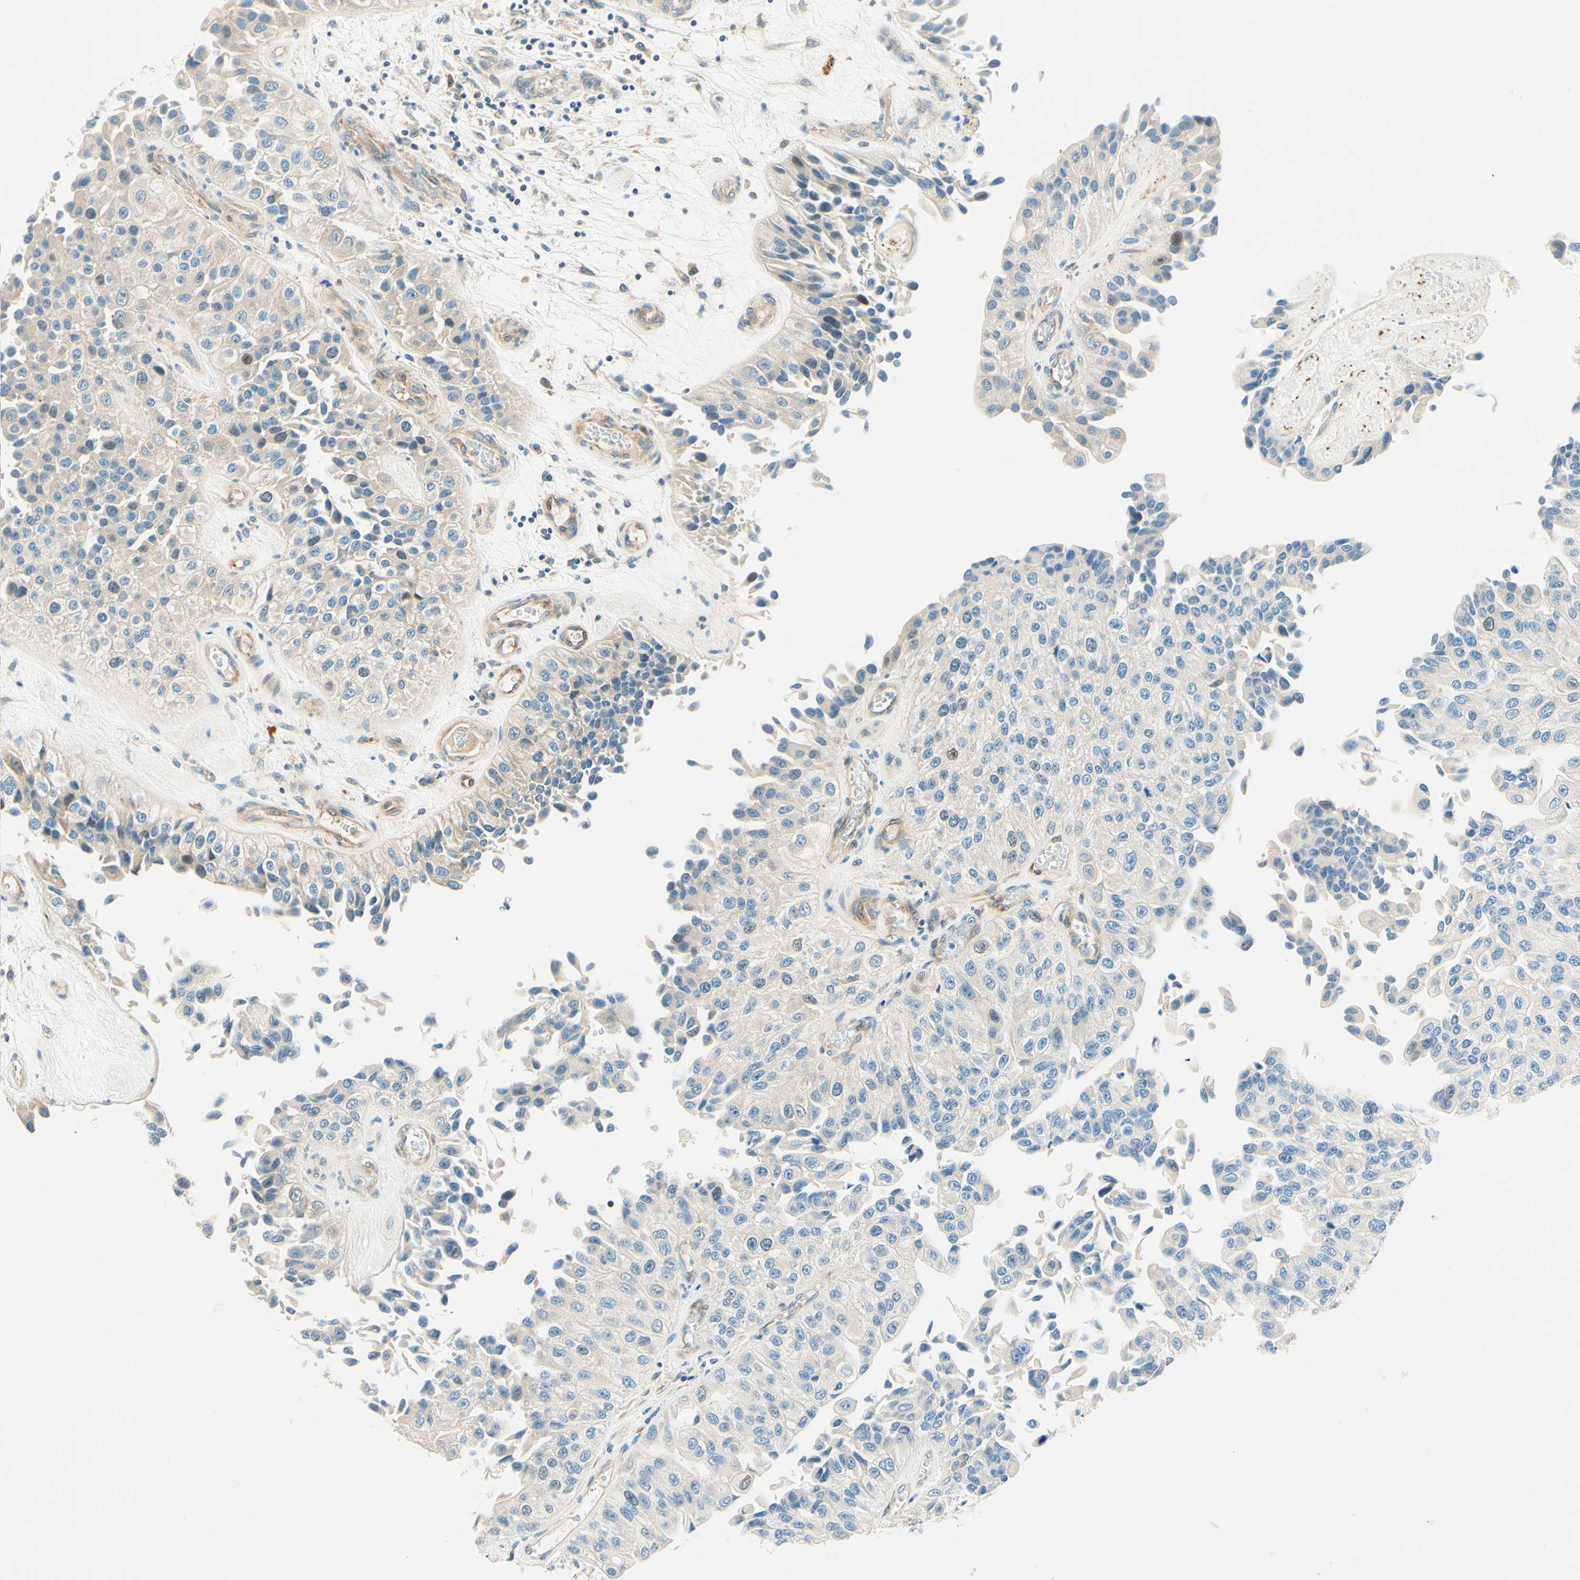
{"staining": {"intensity": "weak", "quantity": "<25%", "location": "cytoplasmic/membranous"}, "tissue": "urothelial cancer", "cell_type": "Tumor cells", "image_type": "cancer", "snomed": [{"axis": "morphology", "description": "Urothelial carcinoma, High grade"}, {"axis": "topography", "description": "Kidney"}, {"axis": "topography", "description": "Urinary bladder"}], "caption": "Immunohistochemistry (IHC) of high-grade urothelial carcinoma exhibits no staining in tumor cells.", "gene": "TAOK2", "patient": {"sex": "male", "age": 77}}